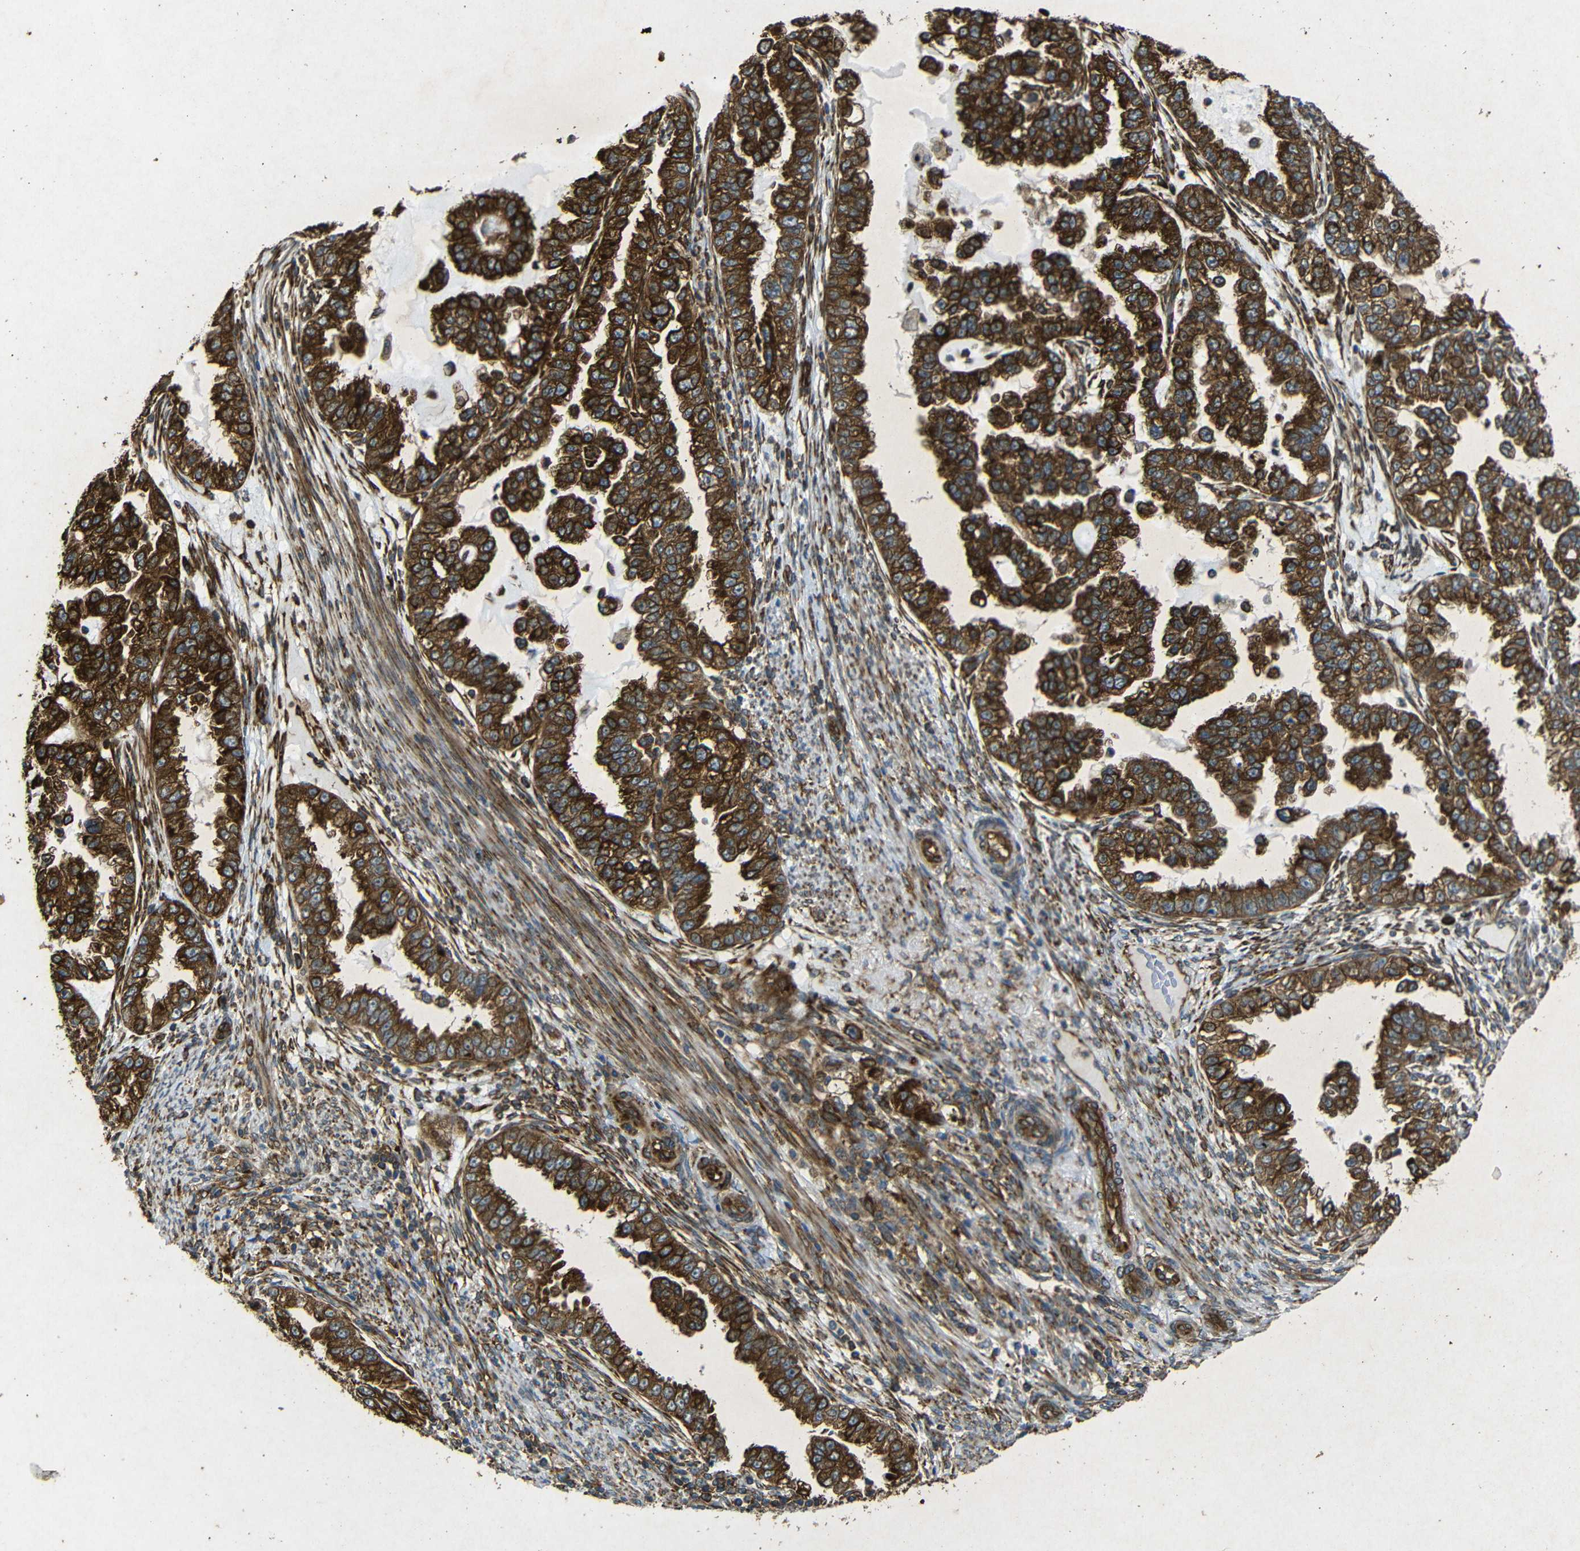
{"staining": {"intensity": "strong", "quantity": ">75%", "location": "cytoplasmic/membranous"}, "tissue": "endometrial cancer", "cell_type": "Tumor cells", "image_type": "cancer", "snomed": [{"axis": "morphology", "description": "Adenocarcinoma, NOS"}, {"axis": "topography", "description": "Endometrium"}], "caption": "Immunohistochemical staining of endometrial cancer displays high levels of strong cytoplasmic/membranous protein staining in approximately >75% of tumor cells.", "gene": "BTF3", "patient": {"sex": "female", "age": 85}}